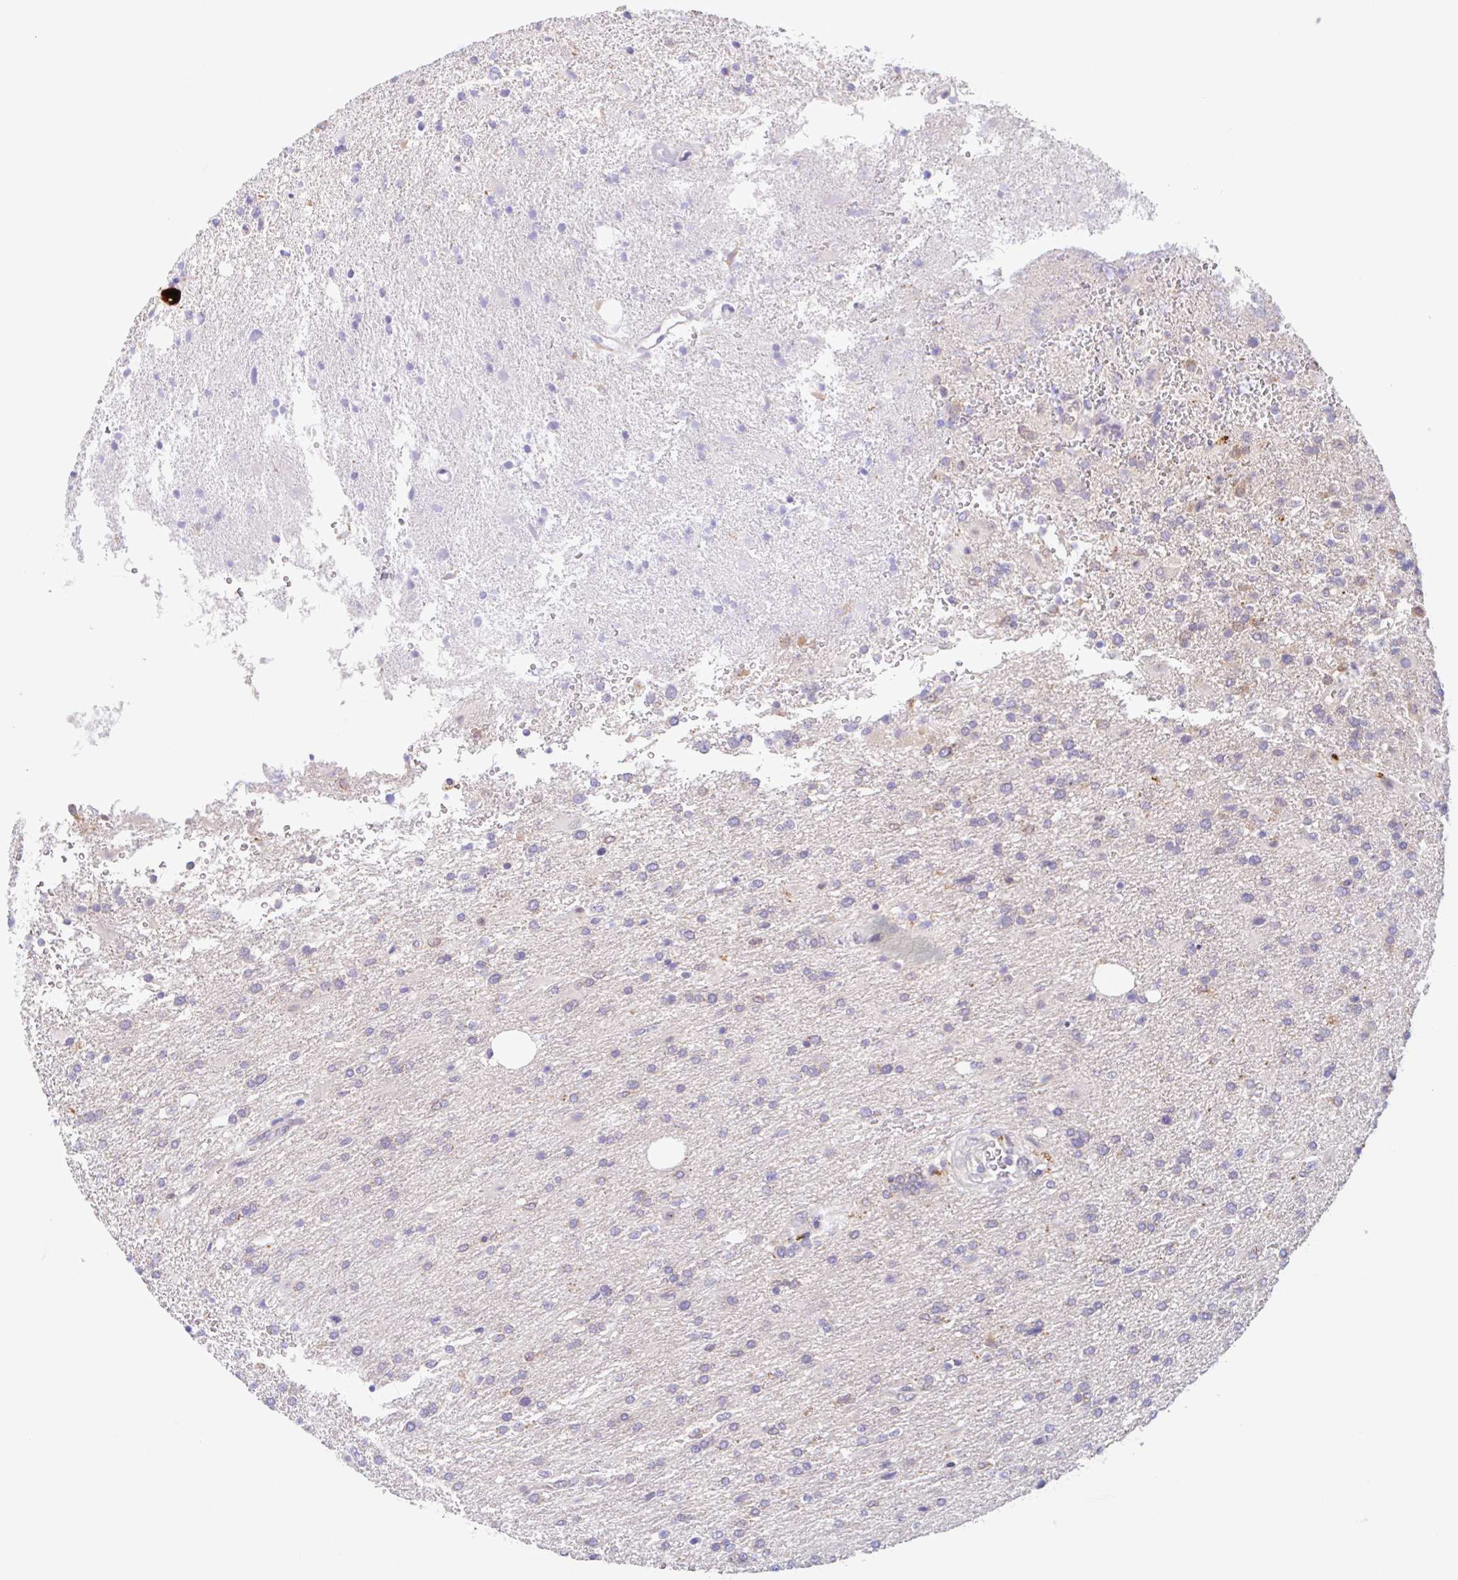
{"staining": {"intensity": "negative", "quantity": "none", "location": "none"}, "tissue": "glioma", "cell_type": "Tumor cells", "image_type": "cancer", "snomed": [{"axis": "morphology", "description": "Glioma, malignant, High grade"}, {"axis": "topography", "description": "Brain"}], "caption": "Image shows no significant protein expression in tumor cells of glioma.", "gene": "TMEM86A", "patient": {"sex": "male", "age": 56}}